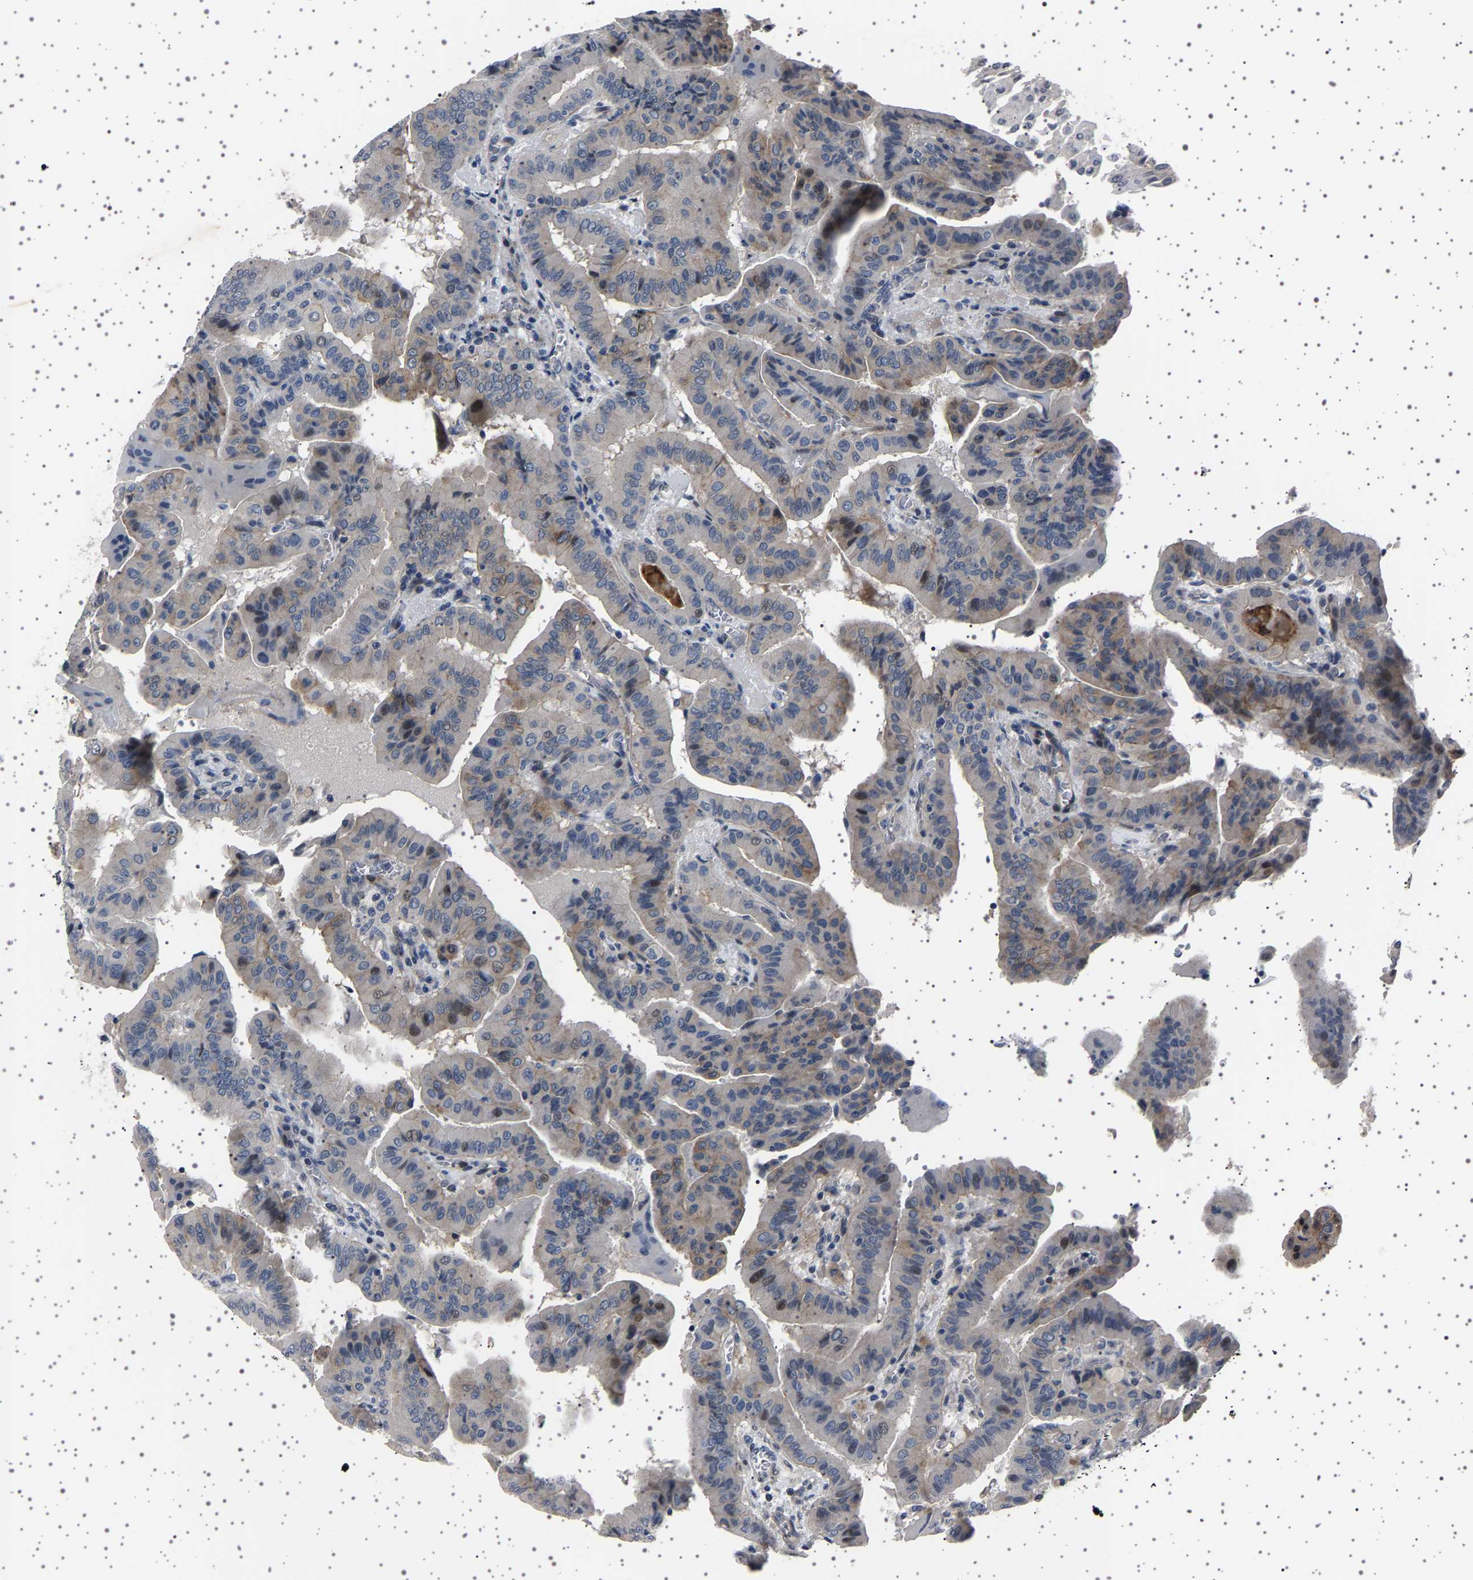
{"staining": {"intensity": "weak", "quantity": "<25%", "location": "cytoplasmic/membranous,nuclear"}, "tissue": "thyroid cancer", "cell_type": "Tumor cells", "image_type": "cancer", "snomed": [{"axis": "morphology", "description": "Papillary adenocarcinoma, NOS"}, {"axis": "topography", "description": "Thyroid gland"}], "caption": "Immunohistochemical staining of human thyroid cancer displays no significant staining in tumor cells.", "gene": "PAK5", "patient": {"sex": "male", "age": 33}}